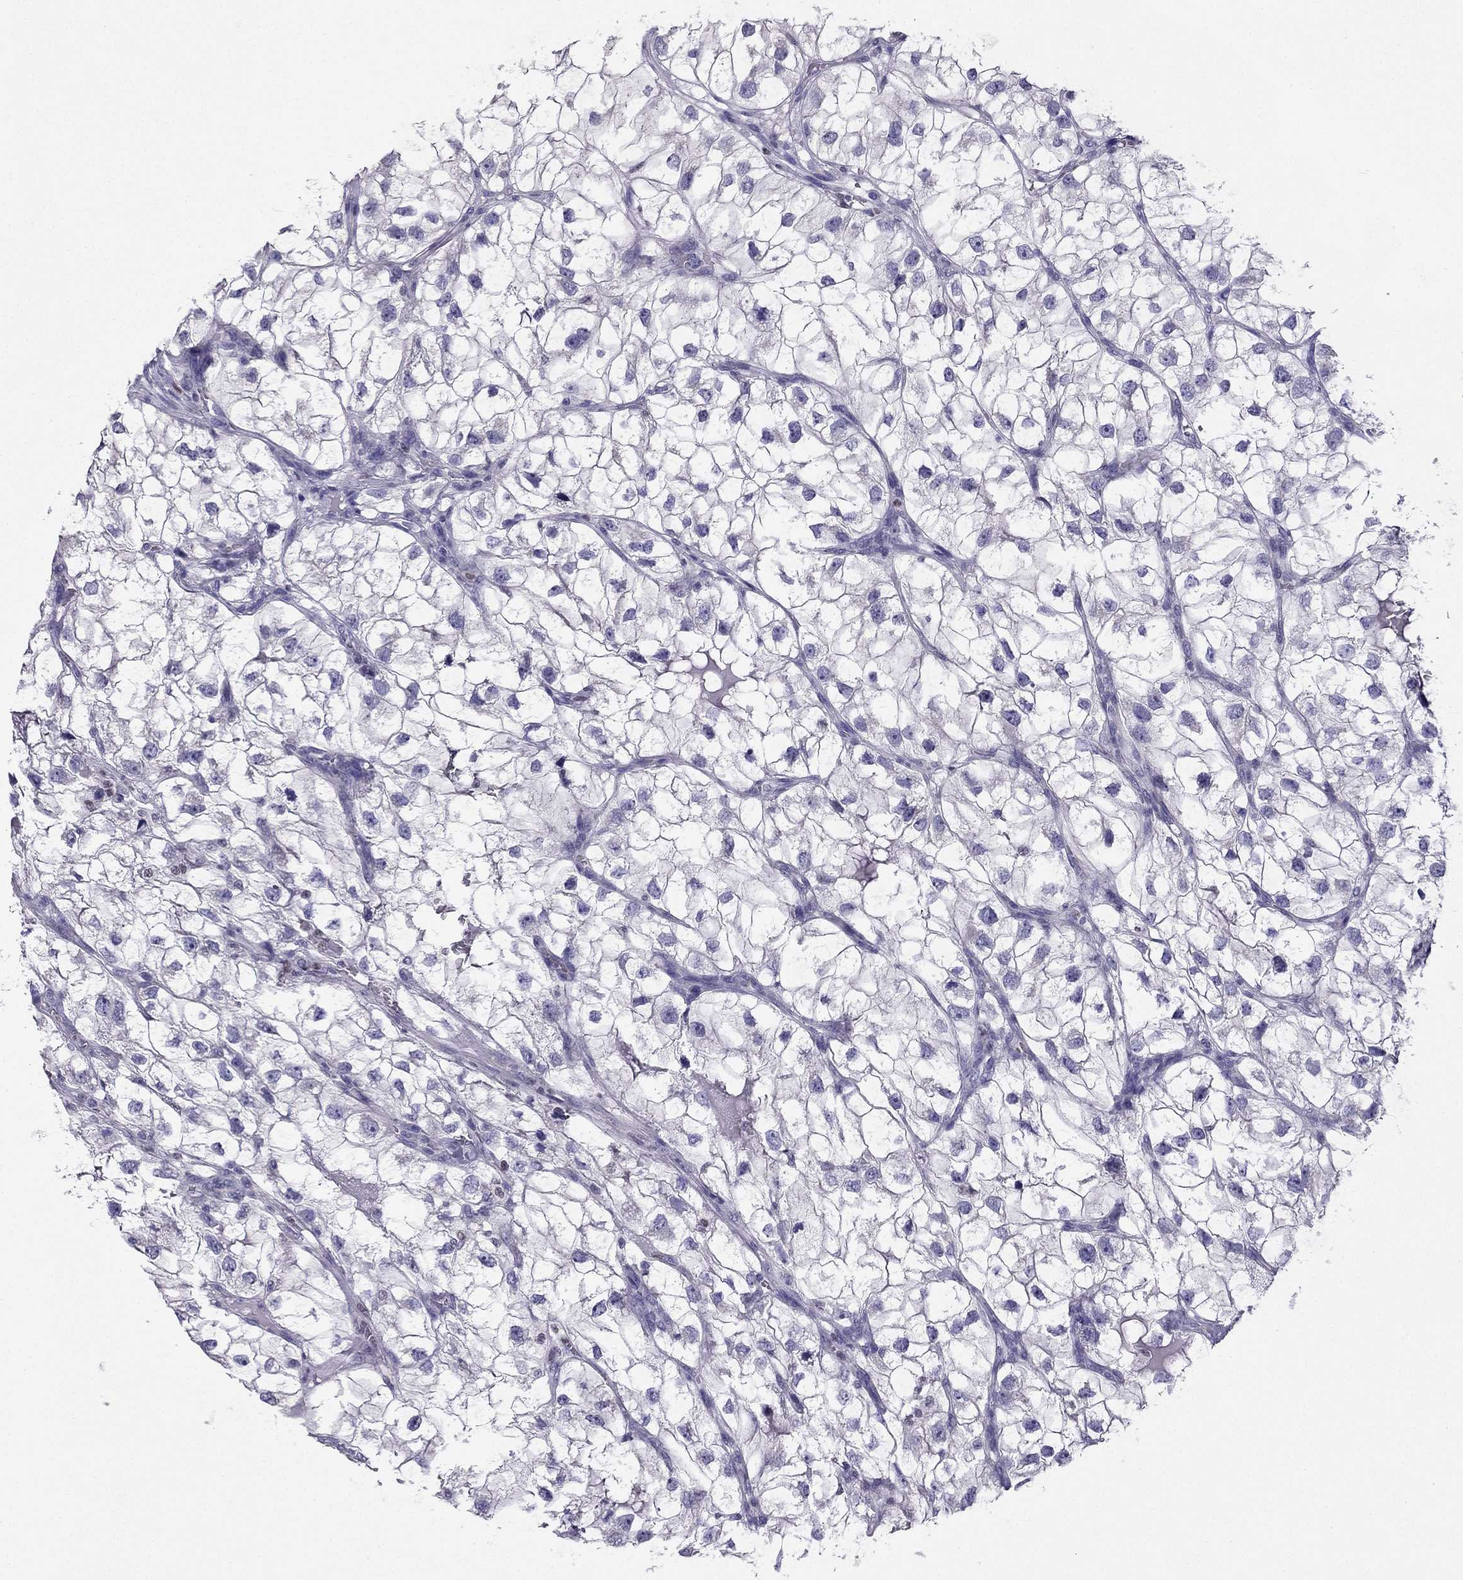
{"staining": {"intensity": "negative", "quantity": "none", "location": "none"}, "tissue": "renal cancer", "cell_type": "Tumor cells", "image_type": "cancer", "snomed": [{"axis": "morphology", "description": "Adenocarcinoma, NOS"}, {"axis": "topography", "description": "Kidney"}], "caption": "IHC of renal adenocarcinoma displays no expression in tumor cells. (Stains: DAB (3,3'-diaminobenzidine) immunohistochemistry with hematoxylin counter stain, Microscopy: brightfield microscopy at high magnification).", "gene": "ARID3A", "patient": {"sex": "male", "age": 59}}